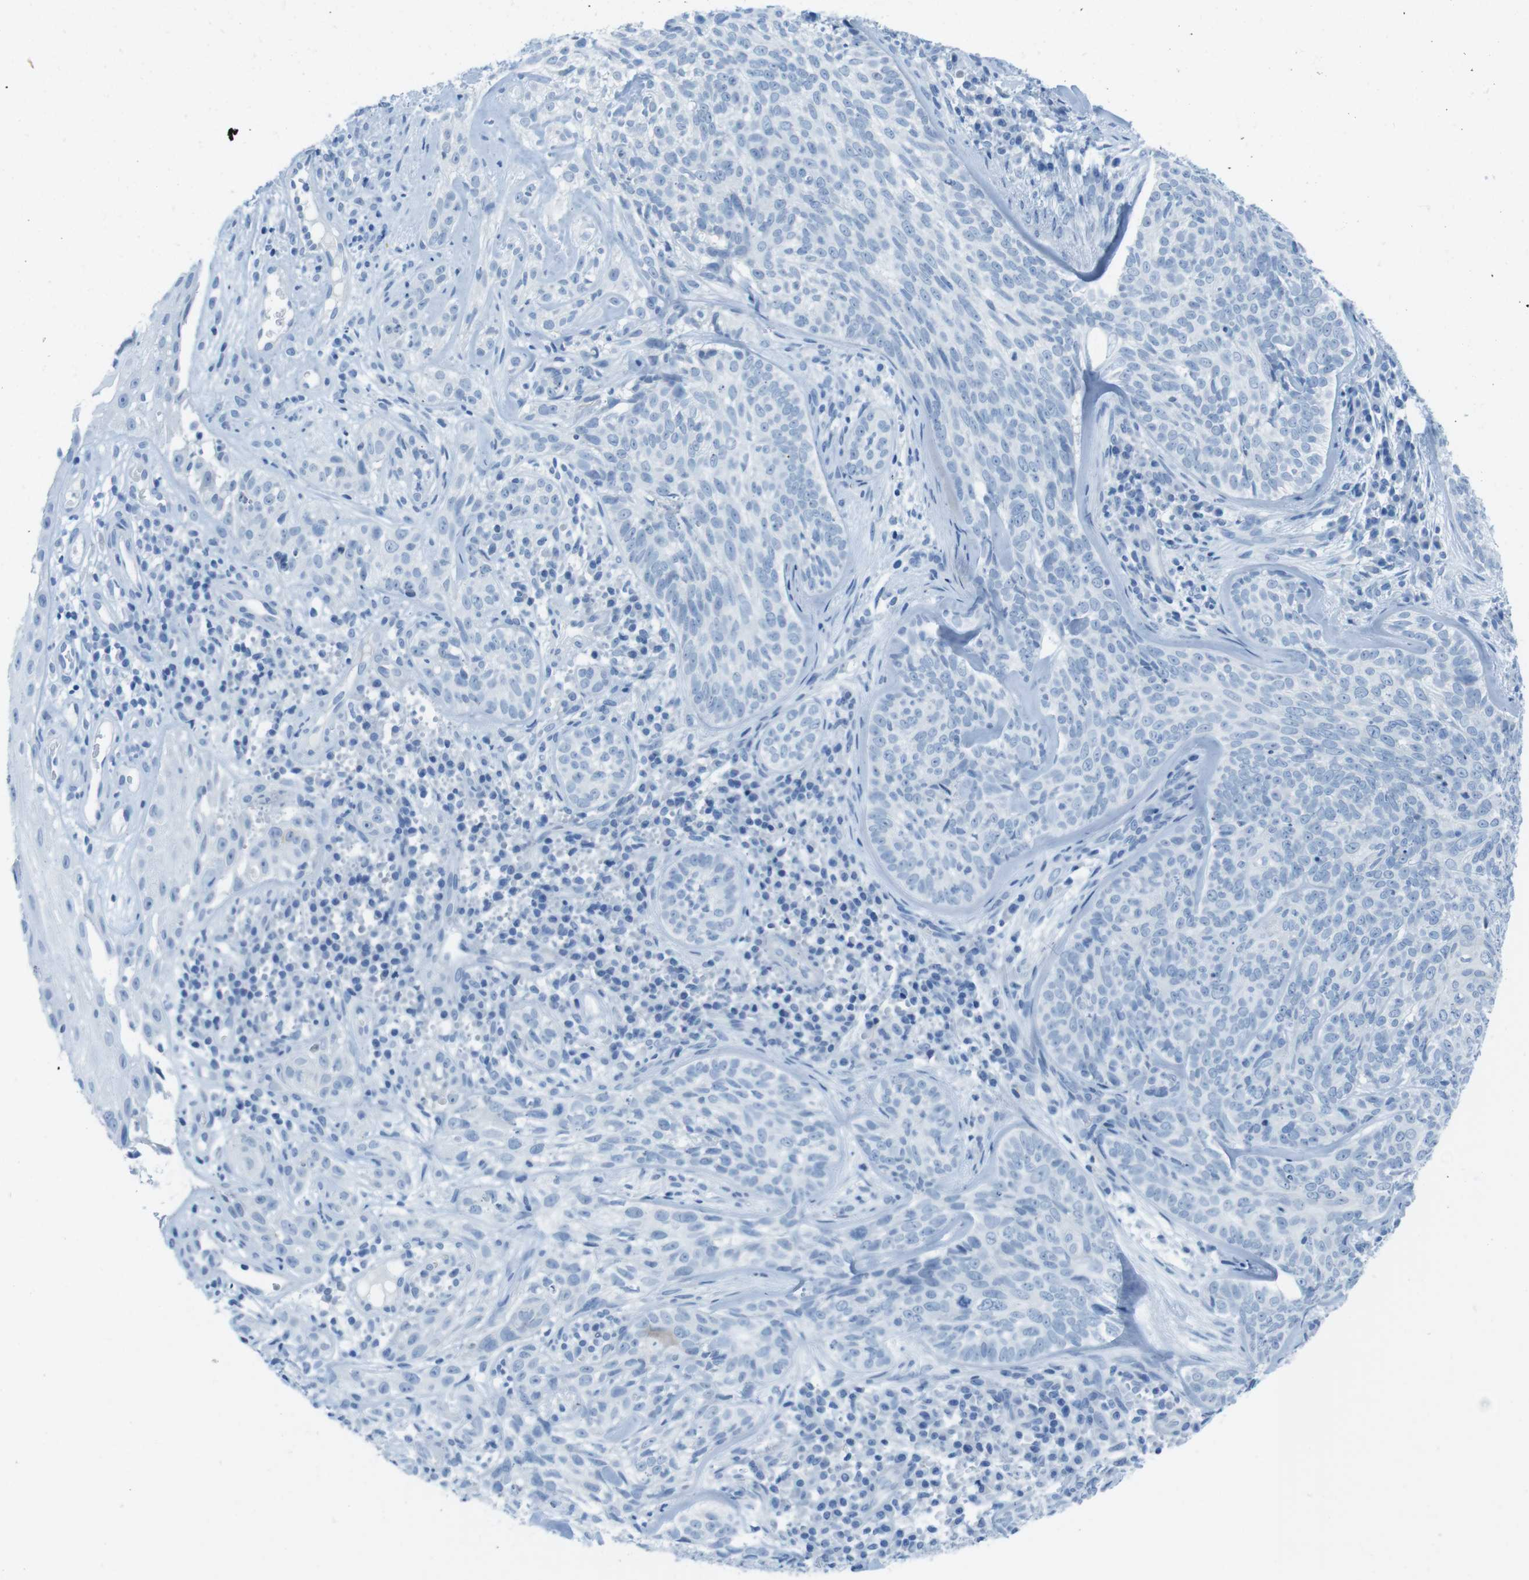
{"staining": {"intensity": "negative", "quantity": "none", "location": "none"}, "tissue": "skin cancer", "cell_type": "Tumor cells", "image_type": "cancer", "snomed": [{"axis": "morphology", "description": "Basal cell carcinoma"}, {"axis": "topography", "description": "Skin"}], "caption": "Immunohistochemistry image of basal cell carcinoma (skin) stained for a protein (brown), which displays no staining in tumor cells.", "gene": "GAP43", "patient": {"sex": "male", "age": 72}}